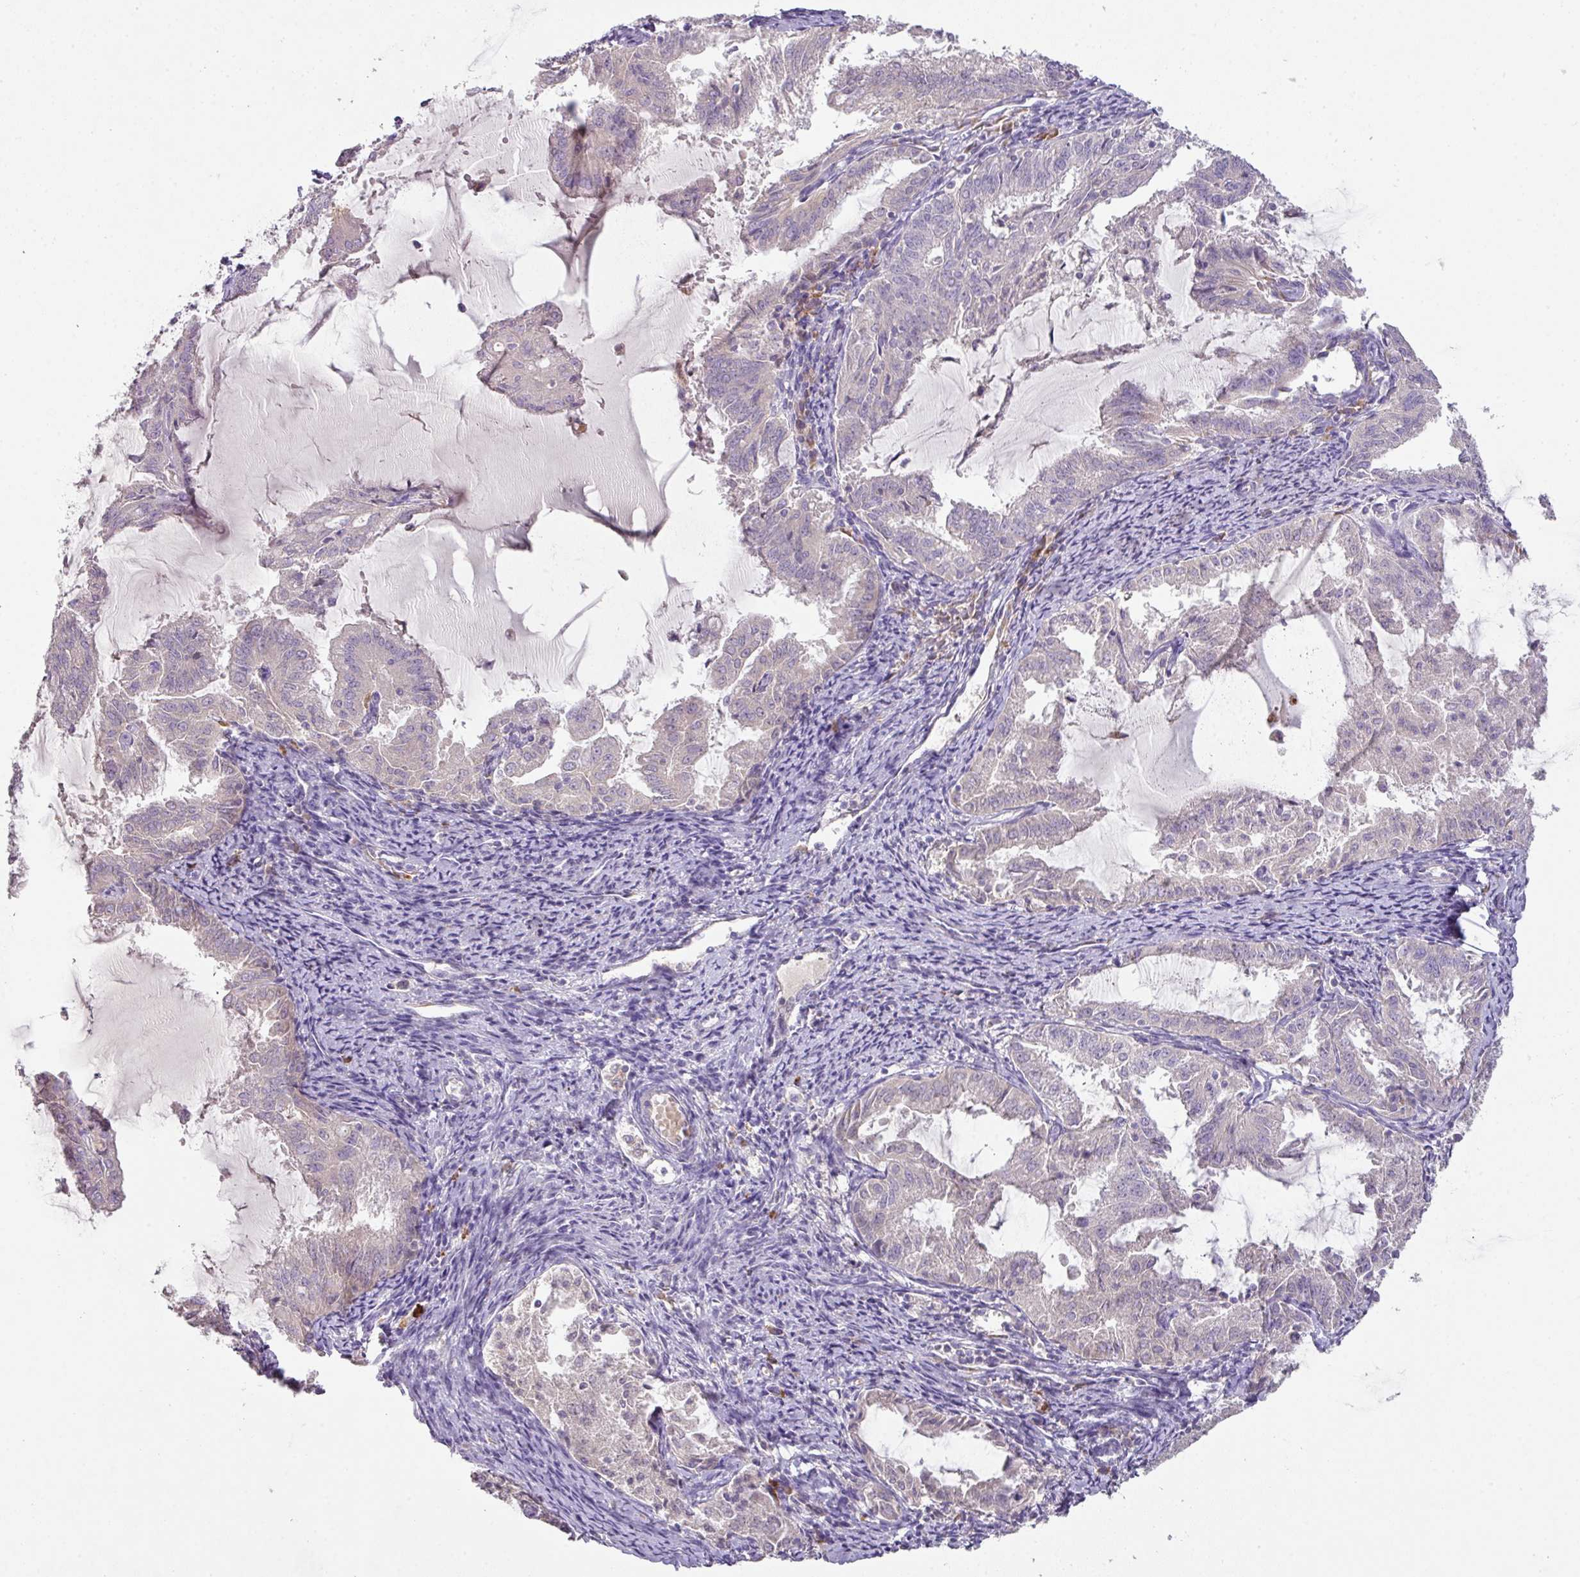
{"staining": {"intensity": "negative", "quantity": "none", "location": "none"}, "tissue": "endometrial cancer", "cell_type": "Tumor cells", "image_type": "cancer", "snomed": [{"axis": "morphology", "description": "Adenocarcinoma, NOS"}, {"axis": "topography", "description": "Endometrium"}], "caption": "Human endometrial adenocarcinoma stained for a protein using IHC shows no staining in tumor cells.", "gene": "ZNF266", "patient": {"sex": "female", "age": 70}}